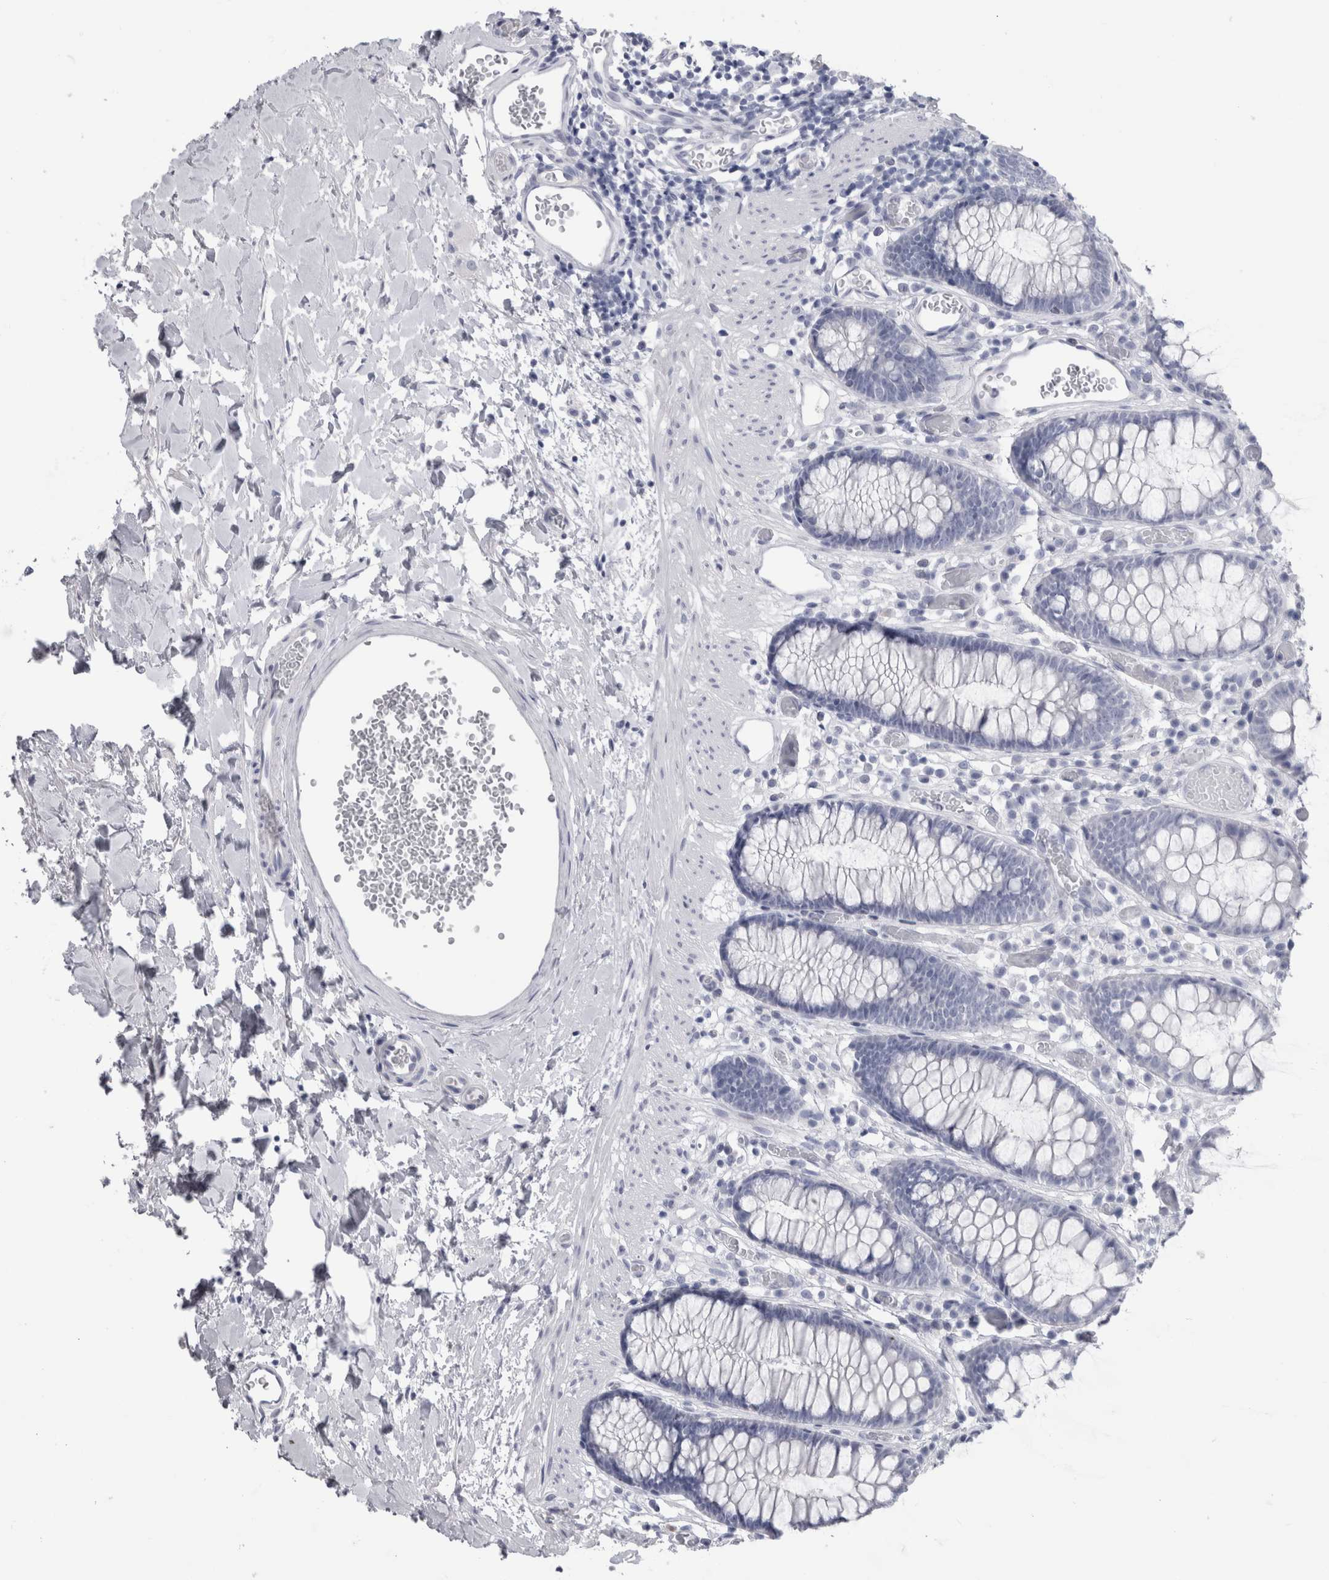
{"staining": {"intensity": "negative", "quantity": "none", "location": "none"}, "tissue": "colon", "cell_type": "Endothelial cells", "image_type": "normal", "snomed": [{"axis": "morphology", "description": "Normal tissue, NOS"}, {"axis": "topography", "description": "Colon"}], "caption": "Histopathology image shows no significant protein positivity in endothelial cells of normal colon.", "gene": "PTH", "patient": {"sex": "male", "age": 14}}